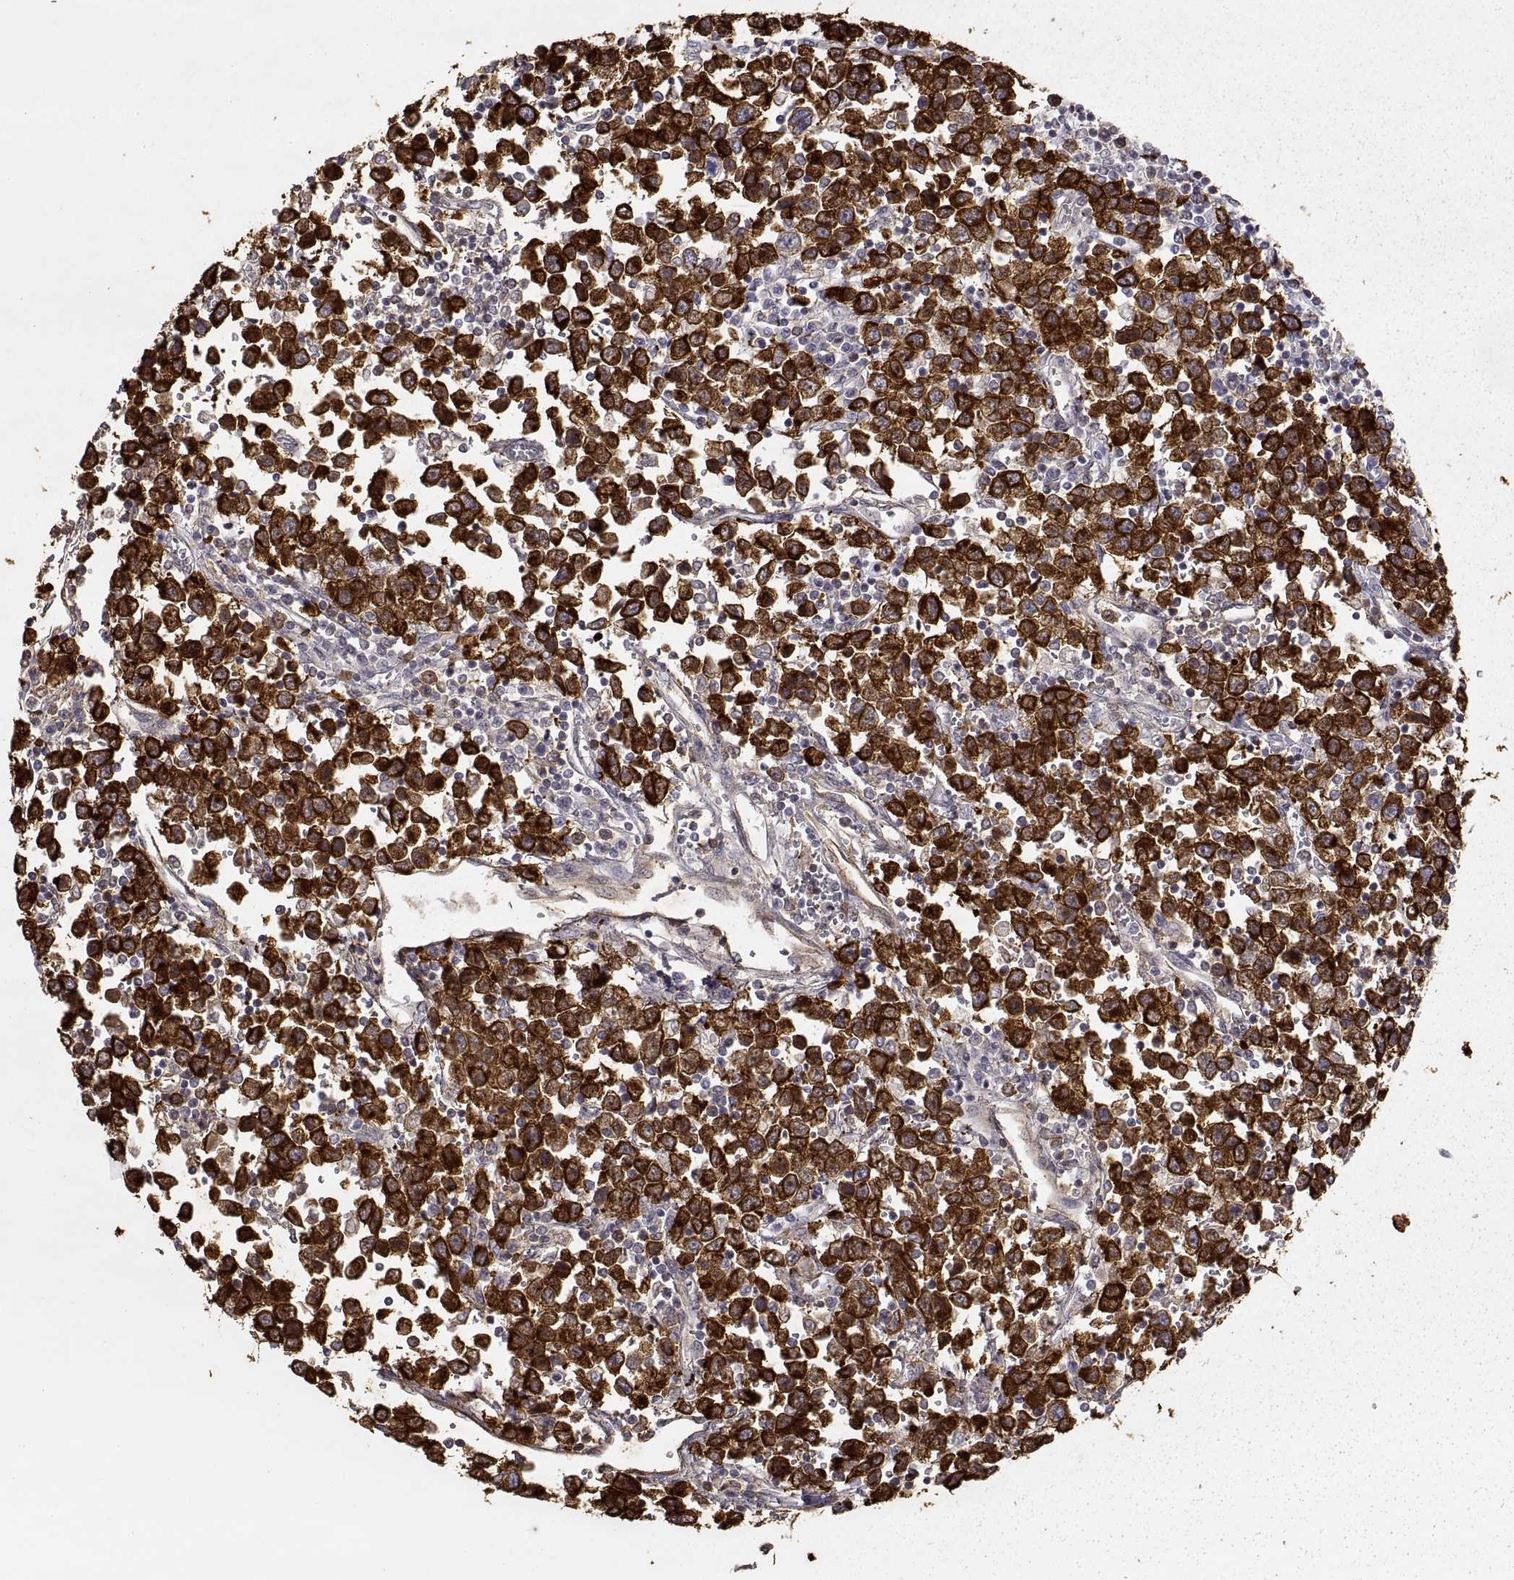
{"staining": {"intensity": "strong", "quantity": ">75%", "location": "cytoplasmic/membranous"}, "tissue": "testis cancer", "cell_type": "Tumor cells", "image_type": "cancer", "snomed": [{"axis": "morphology", "description": "Seminoma, NOS"}, {"axis": "topography", "description": "Testis"}], "caption": "This is an image of IHC staining of testis seminoma, which shows strong staining in the cytoplasmic/membranous of tumor cells.", "gene": "HSP90AB1", "patient": {"sex": "male", "age": 34}}